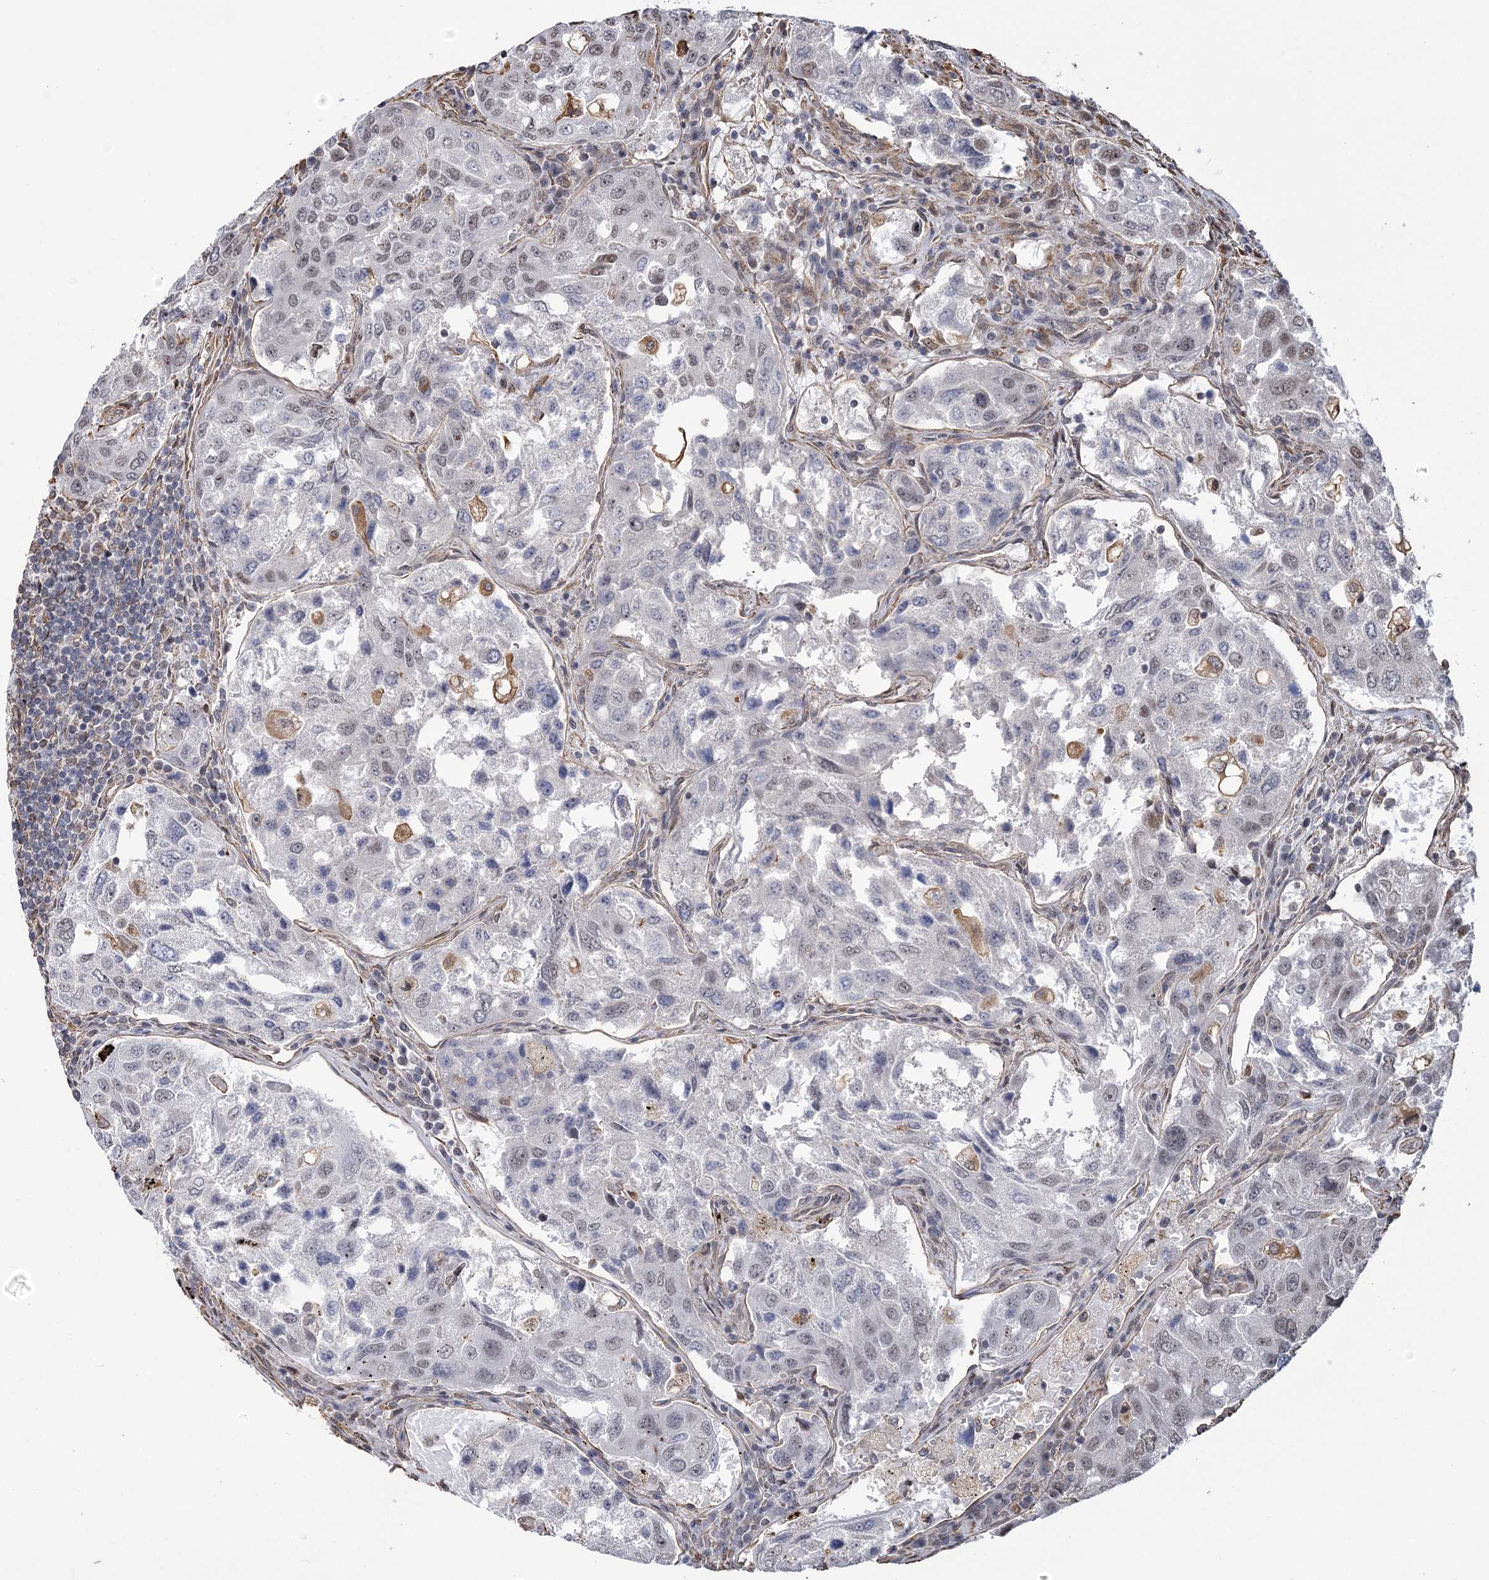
{"staining": {"intensity": "weak", "quantity": "<25%", "location": "nuclear"}, "tissue": "urothelial cancer", "cell_type": "Tumor cells", "image_type": "cancer", "snomed": [{"axis": "morphology", "description": "Urothelial carcinoma, High grade"}, {"axis": "topography", "description": "Lymph node"}, {"axis": "topography", "description": "Urinary bladder"}], "caption": "A histopathology image of human urothelial cancer is negative for staining in tumor cells. (DAB IHC with hematoxylin counter stain).", "gene": "ATP11B", "patient": {"sex": "male", "age": 51}}